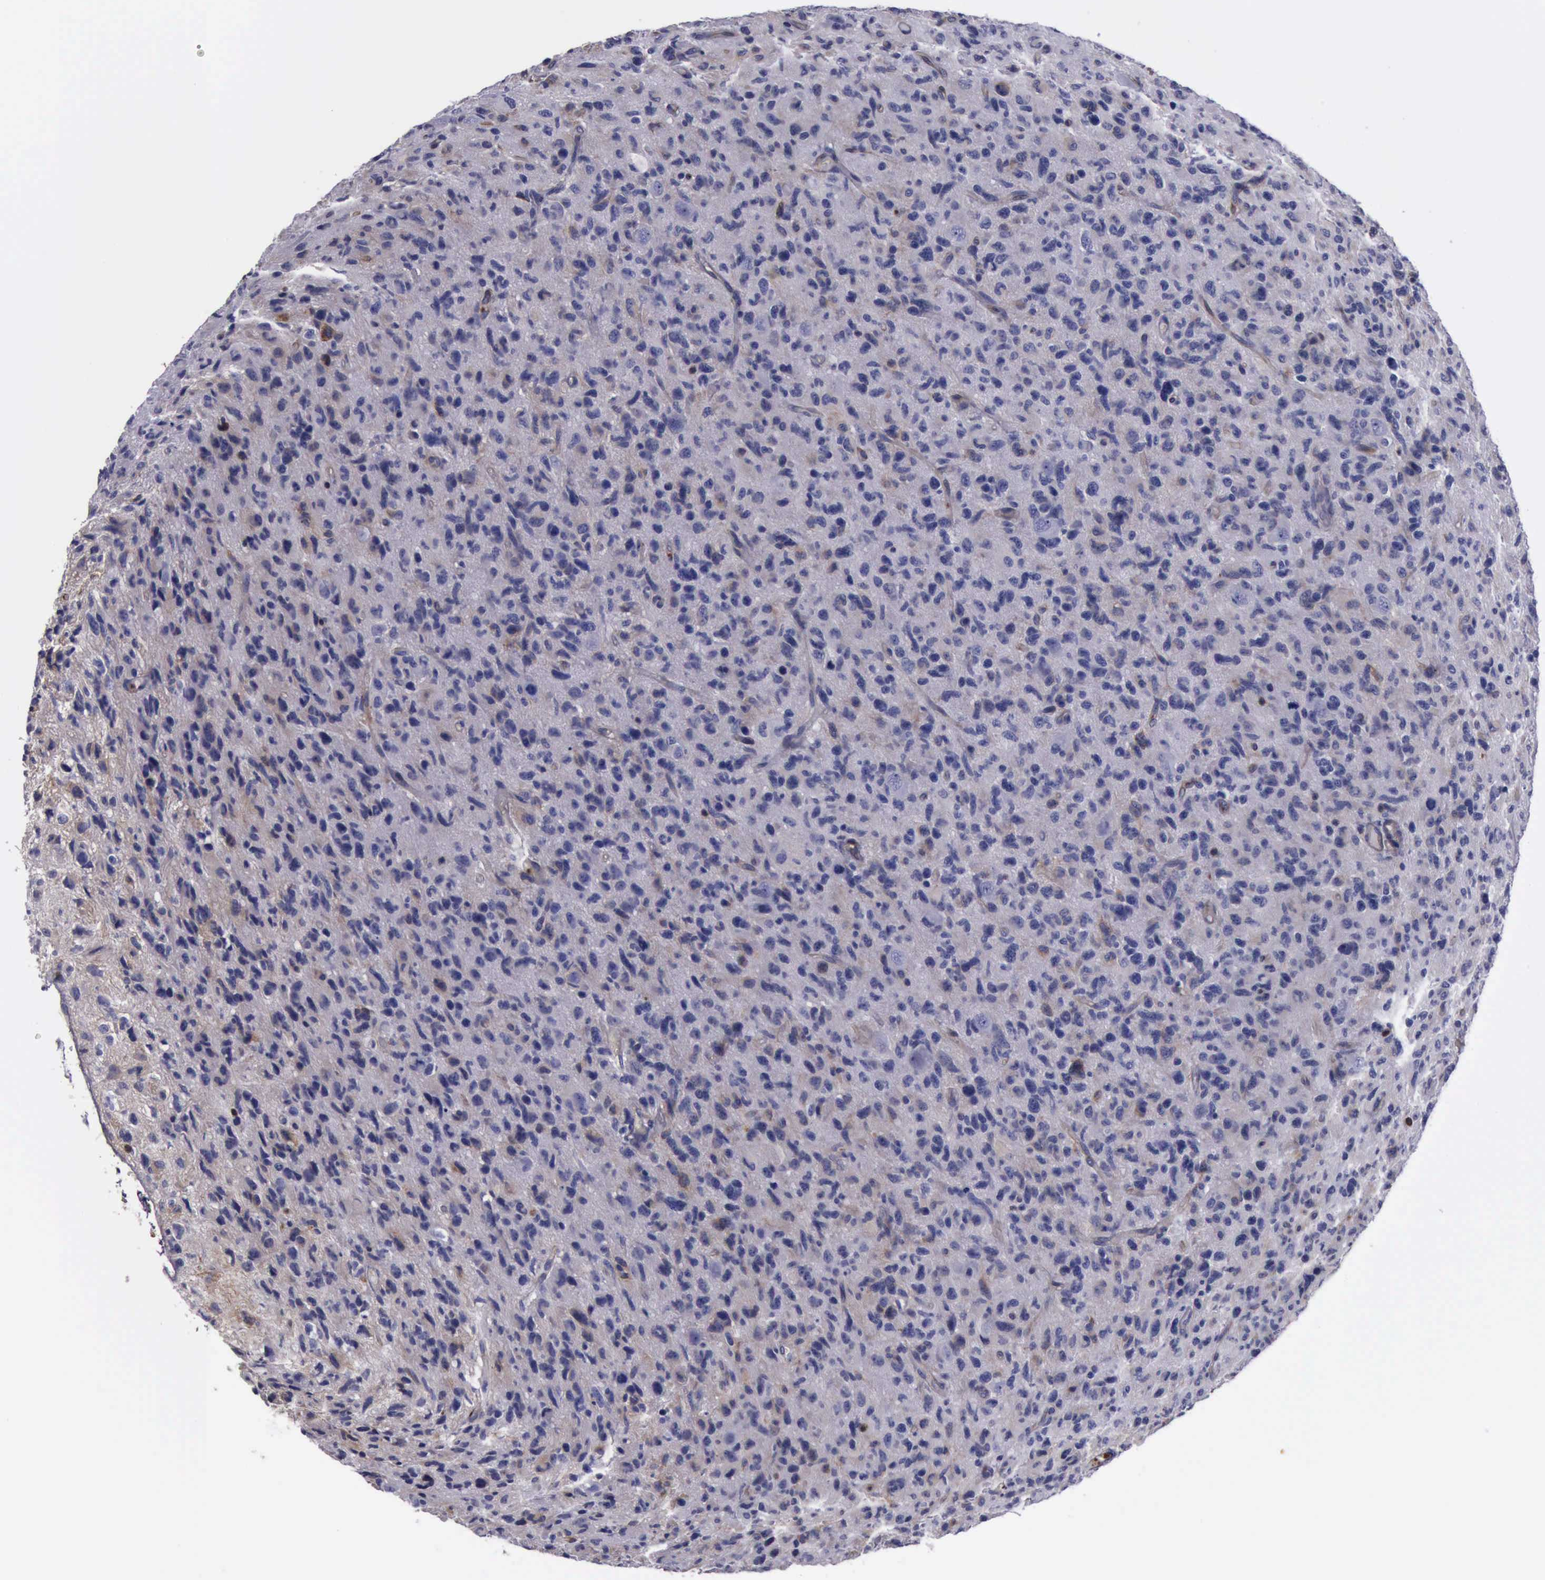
{"staining": {"intensity": "moderate", "quantity": "<25%", "location": "cytoplasmic/membranous"}, "tissue": "glioma", "cell_type": "Tumor cells", "image_type": "cancer", "snomed": [{"axis": "morphology", "description": "Glioma, malignant, High grade"}, {"axis": "topography", "description": "Brain"}], "caption": "Immunohistochemistry (DAB) staining of human glioma shows moderate cytoplasmic/membranous protein expression in about <25% of tumor cells.", "gene": "FLNA", "patient": {"sex": "female", "age": 60}}